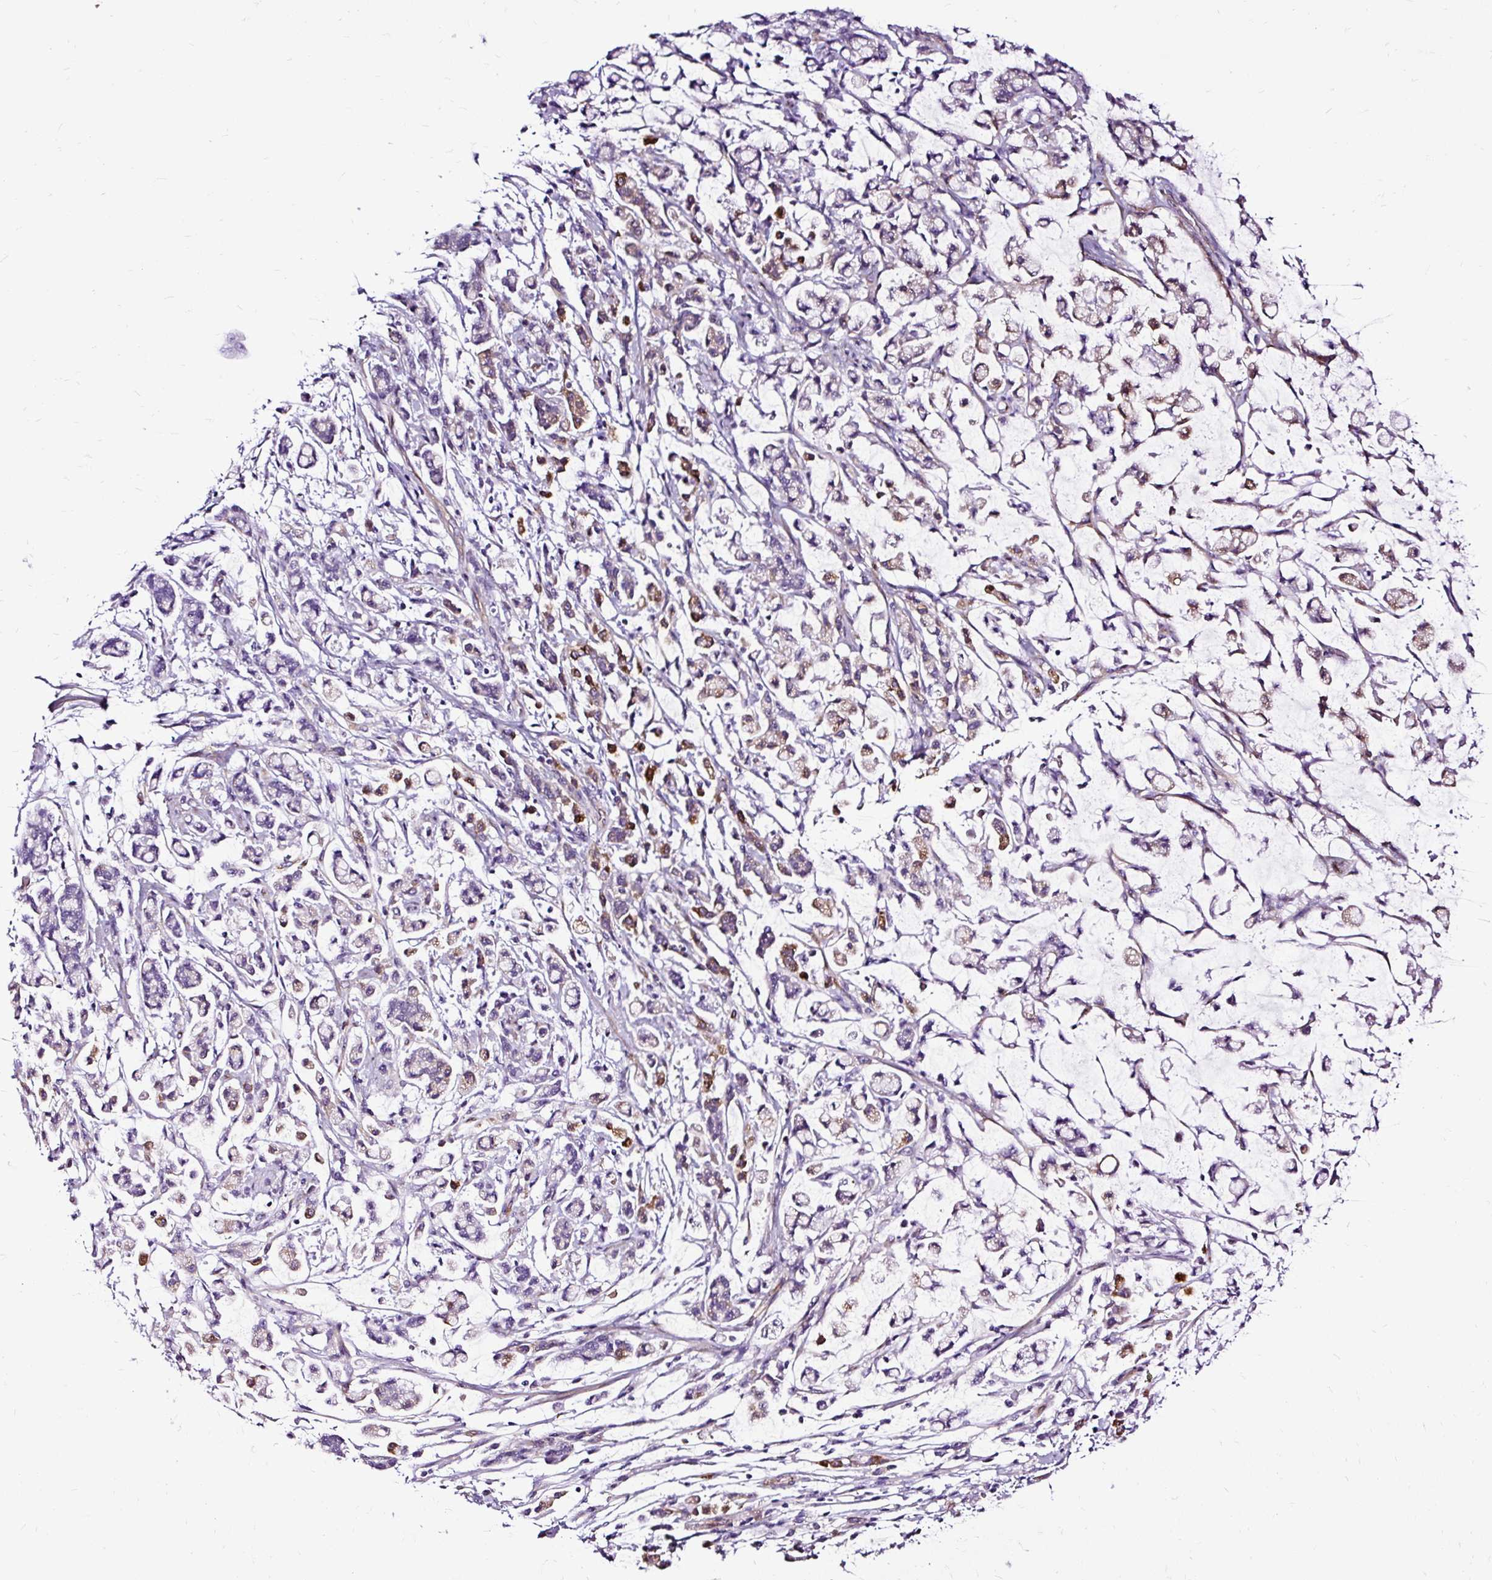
{"staining": {"intensity": "moderate", "quantity": "<25%", "location": "cytoplasmic/membranous"}, "tissue": "stomach cancer", "cell_type": "Tumor cells", "image_type": "cancer", "snomed": [{"axis": "morphology", "description": "Adenocarcinoma, NOS"}, {"axis": "topography", "description": "Stomach"}], "caption": "Approximately <25% of tumor cells in stomach adenocarcinoma exhibit moderate cytoplasmic/membranous protein positivity as visualized by brown immunohistochemical staining.", "gene": "SLC7A8", "patient": {"sex": "female", "age": 60}}